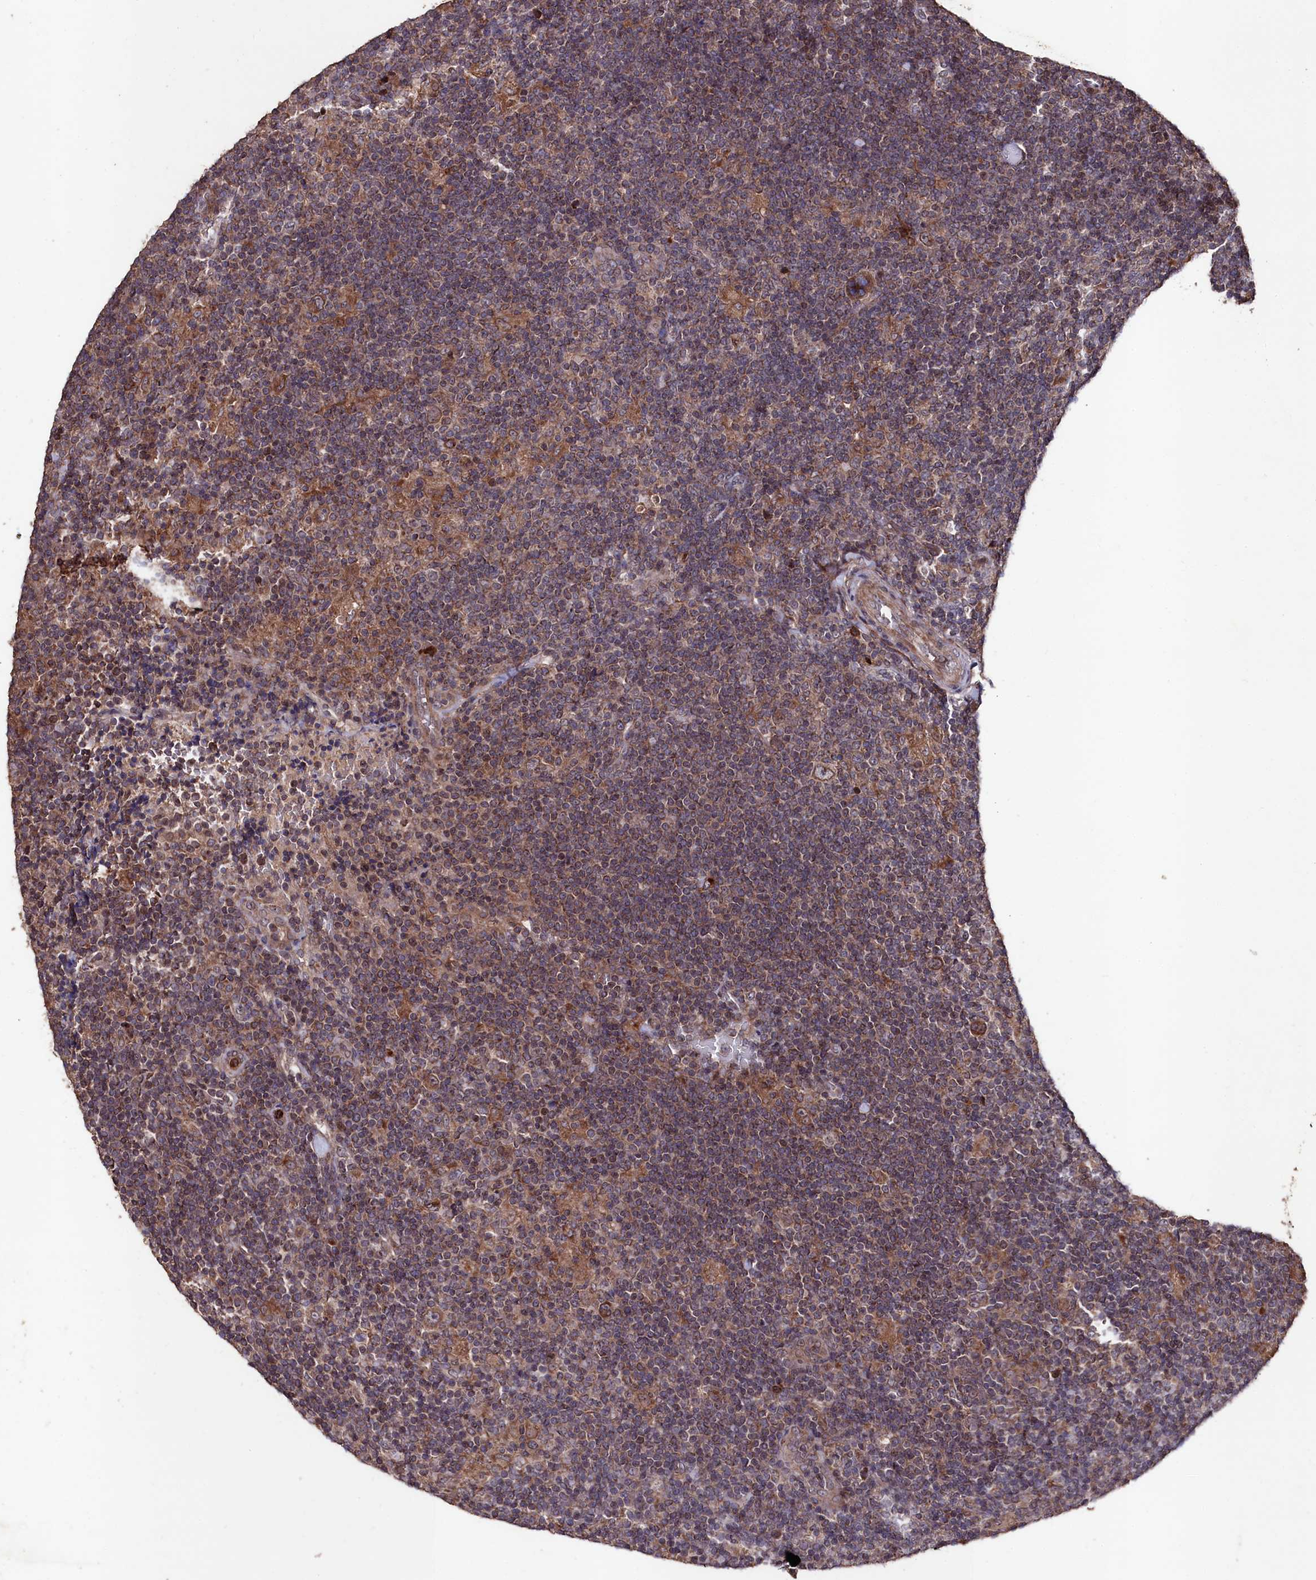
{"staining": {"intensity": "moderate", "quantity": ">75%", "location": "cytoplasmic/membranous"}, "tissue": "lymphoma", "cell_type": "Tumor cells", "image_type": "cancer", "snomed": [{"axis": "morphology", "description": "Hodgkin's disease, NOS"}, {"axis": "topography", "description": "Lymph node"}], "caption": "Protein expression by IHC exhibits moderate cytoplasmic/membranous positivity in about >75% of tumor cells in Hodgkin's disease.", "gene": "MYO1H", "patient": {"sex": "female", "age": 57}}